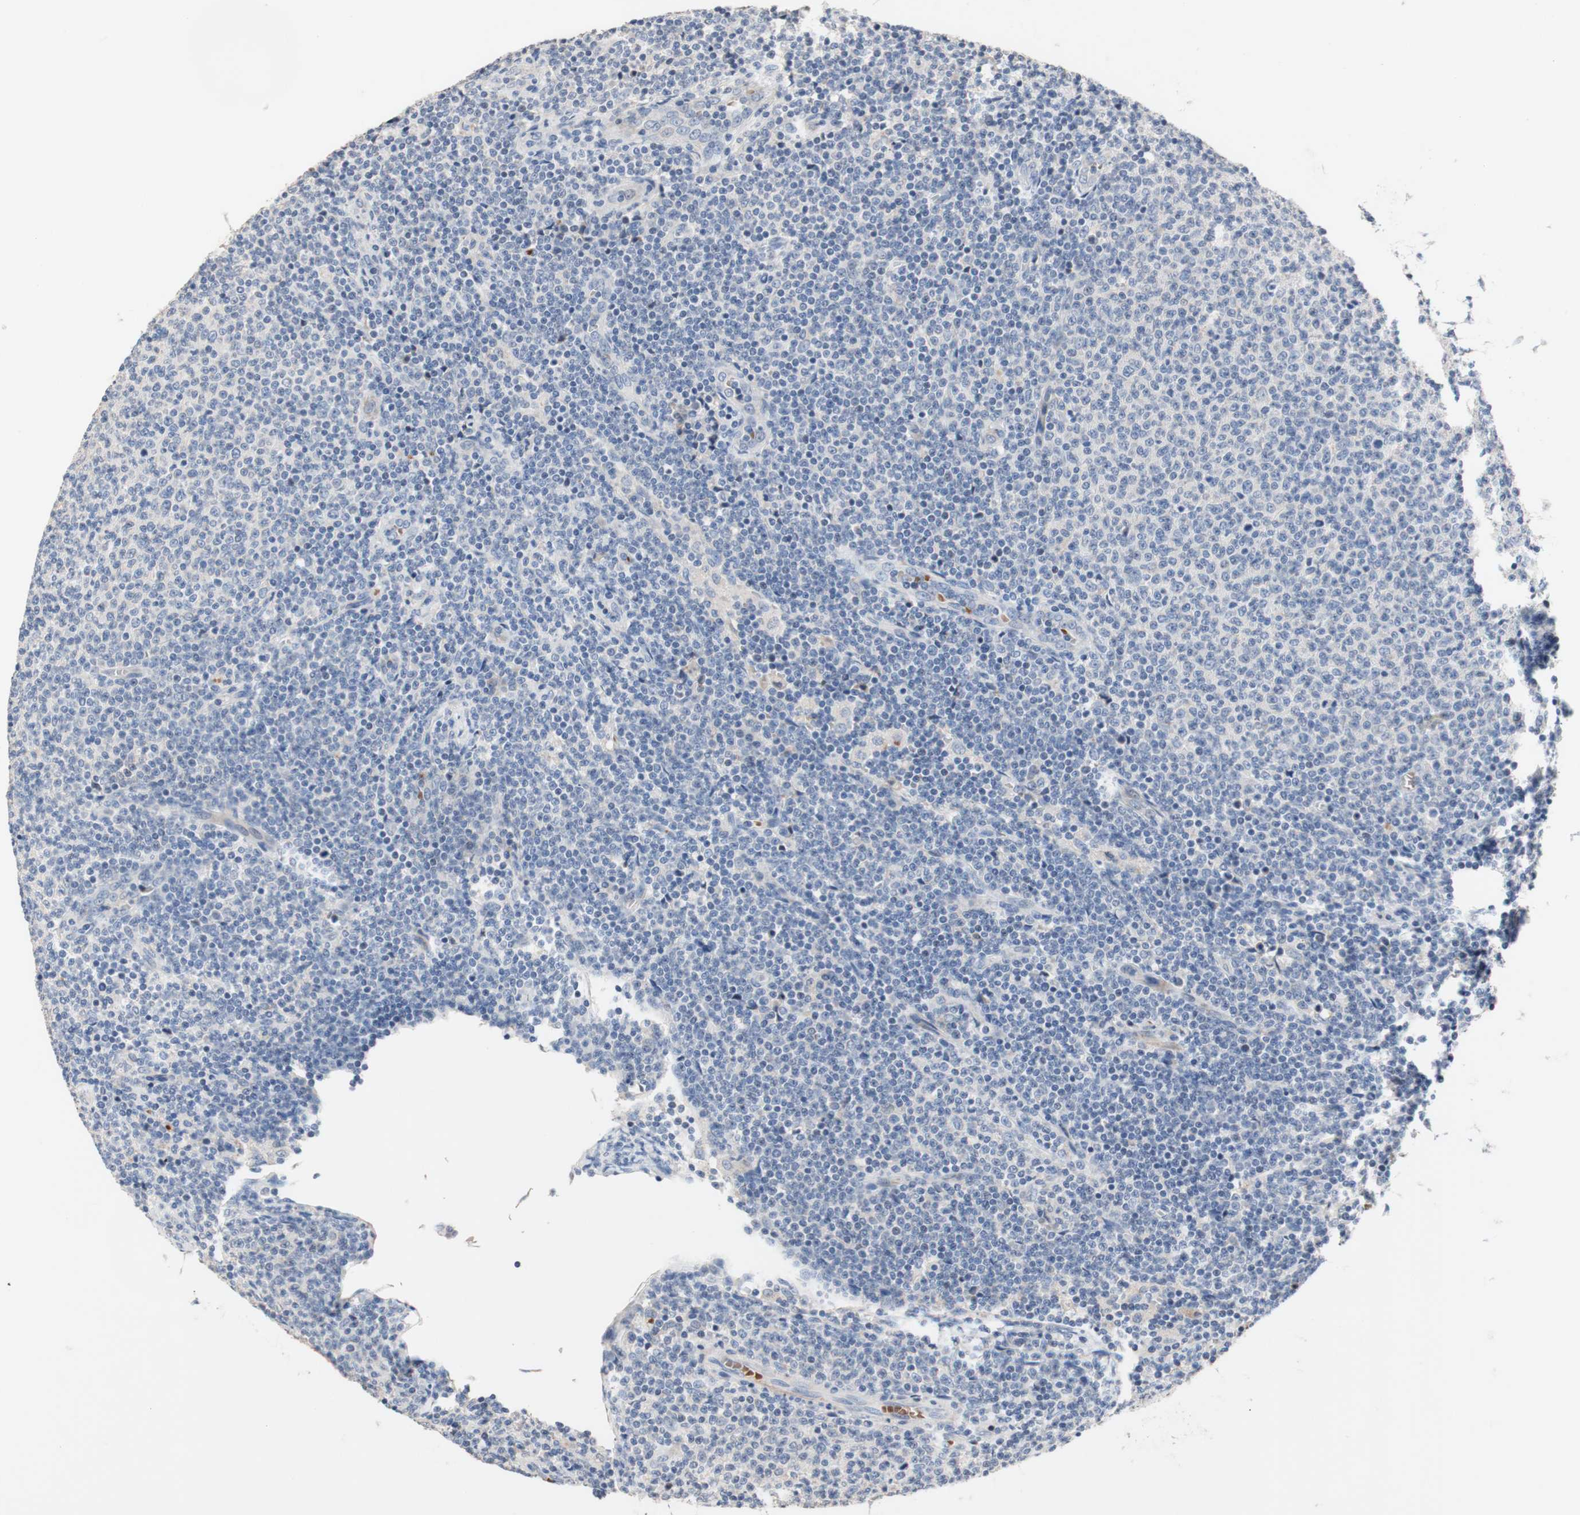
{"staining": {"intensity": "negative", "quantity": "none", "location": "none"}, "tissue": "lymphoma", "cell_type": "Tumor cells", "image_type": "cancer", "snomed": [{"axis": "morphology", "description": "Malignant lymphoma, non-Hodgkin's type, Low grade"}, {"axis": "topography", "description": "Lymph node"}], "caption": "Immunohistochemistry (IHC) of human malignant lymphoma, non-Hodgkin's type (low-grade) exhibits no staining in tumor cells.", "gene": "CDON", "patient": {"sex": "male", "age": 66}}